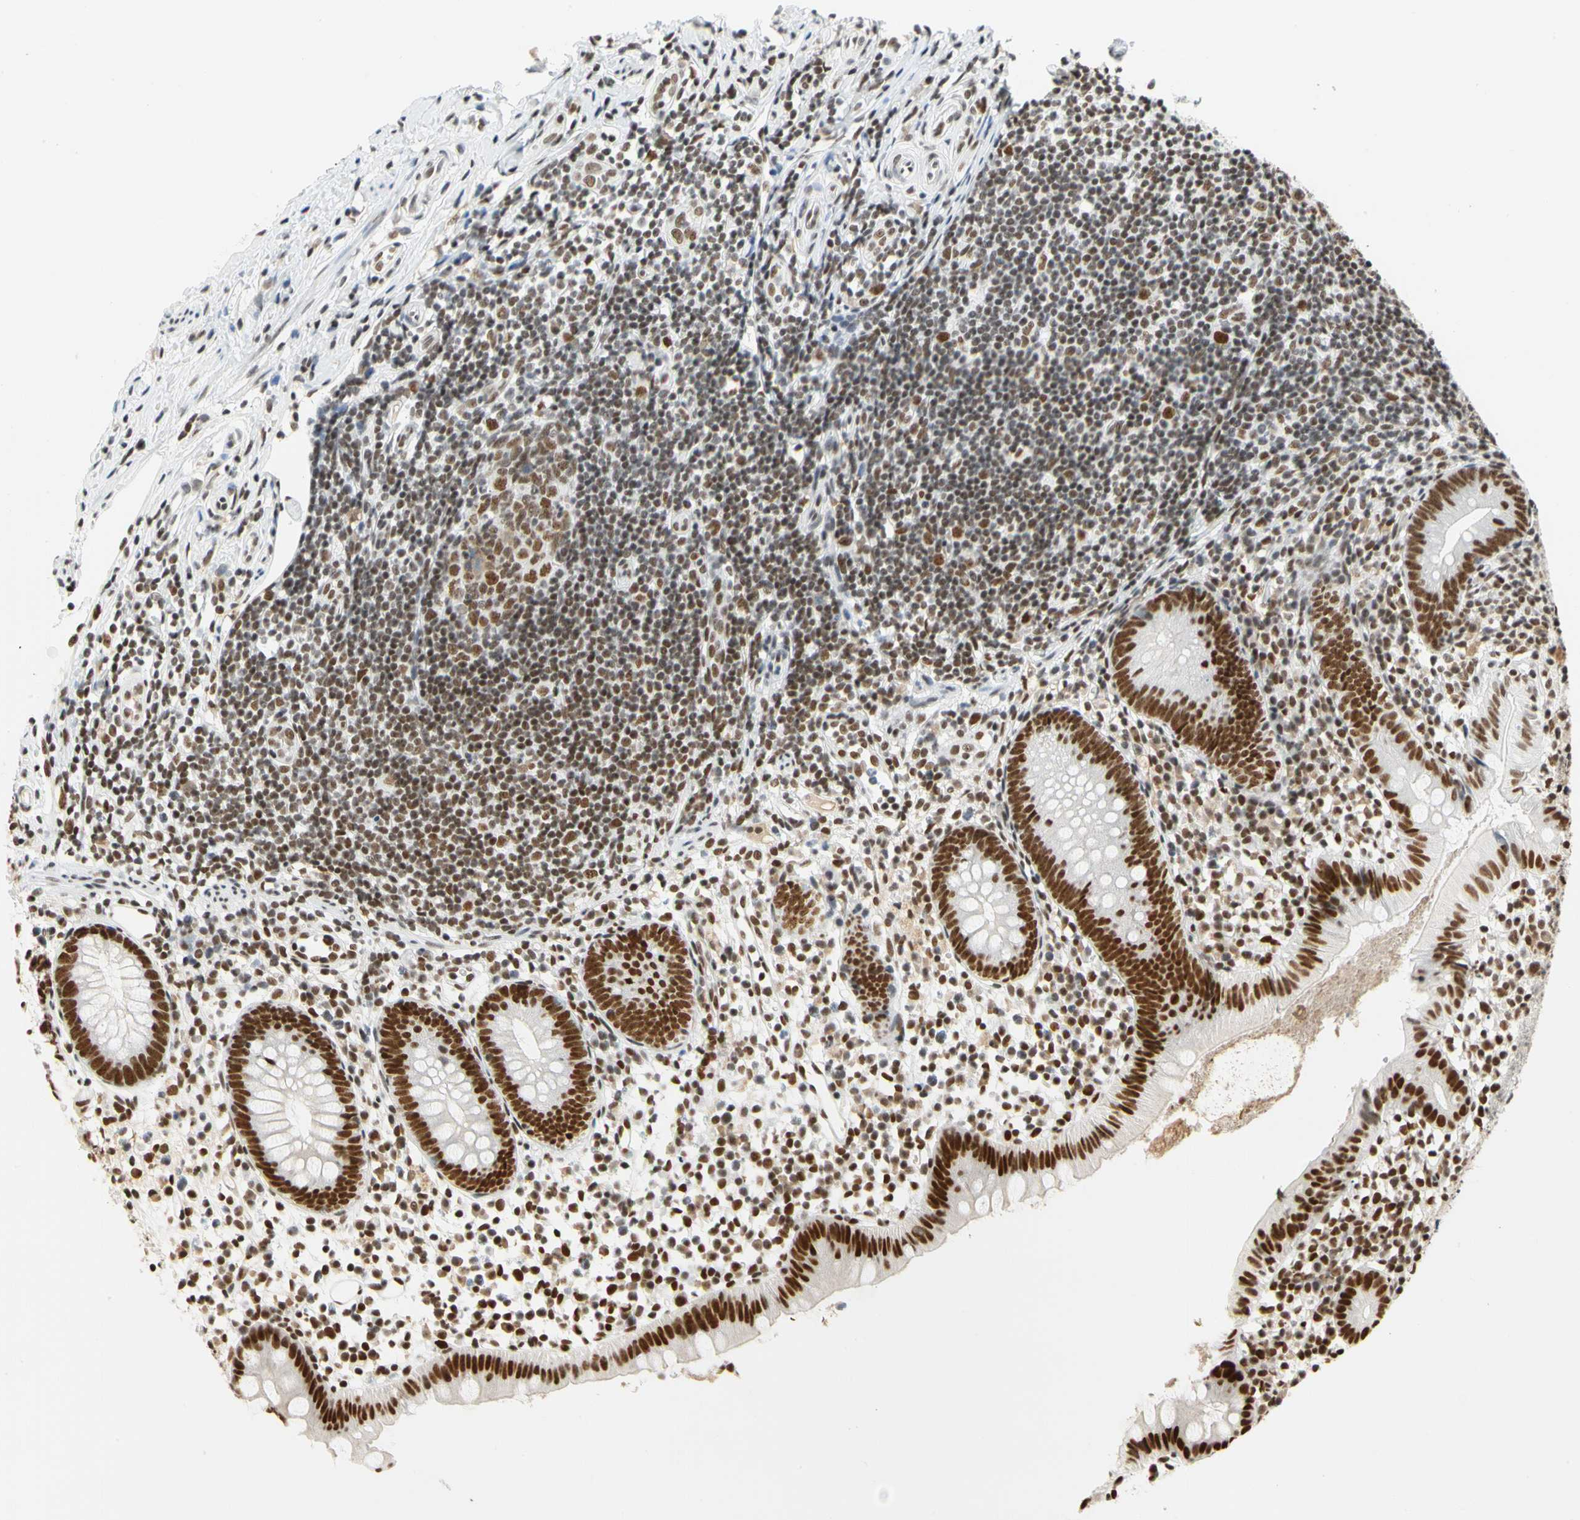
{"staining": {"intensity": "strong", "quantity": ">75%", "location": "nuclear"}, "tissue": "appendix", "cell_type": "Glandular cells", "image_type": "normal", "snomed": [{"axis": "morphology", "description": "Normal tissue, NOS"}, {"axis": "topography", "description": "Appendix"}], "caption": "Immunohistochemistry micrograph of normal human appendix stained for a protein (brown), which exhibits high levels of strong nuclear positivity in about >75% of glandular cells.", "gene": "ZSCAN16", "patient": {"sex": "female", "age": 20}}